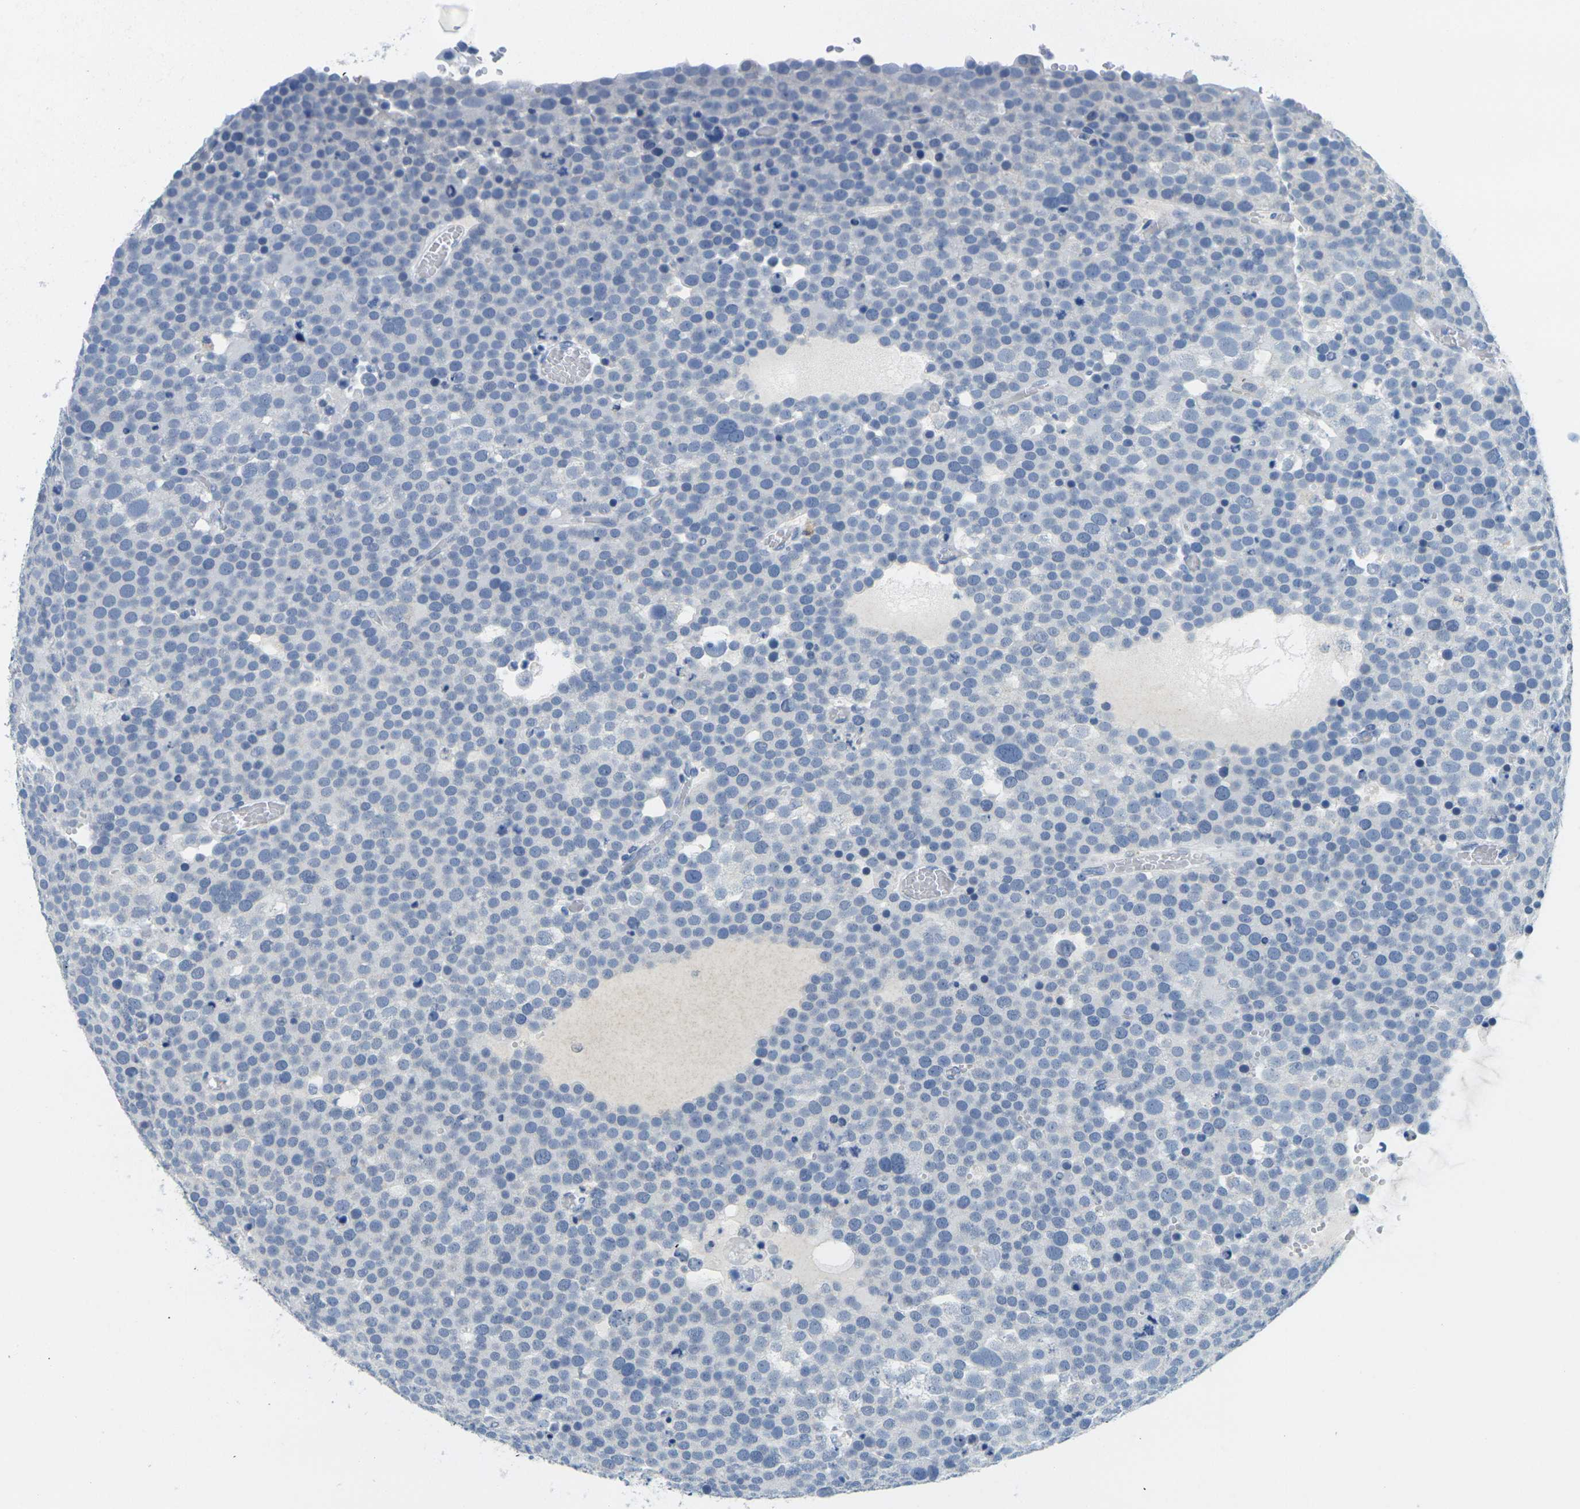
{"staining": {"intensity": "negative", "quantity": "none", "location": "none"}, "tissue": "testis cancer", "cell_type": "Tumor cells", "image_type": "cancer", "snomed": [{"axis": "morphology", "description": "Seminoma, NOS"}, {"axis": "topography", "description": "Testis"}], "caption": "The micrograph displays no significant staining in tumor cells of testis seminoma.", "gene": "FAM3D", "patient": {"sex": "male", "age": 71}}